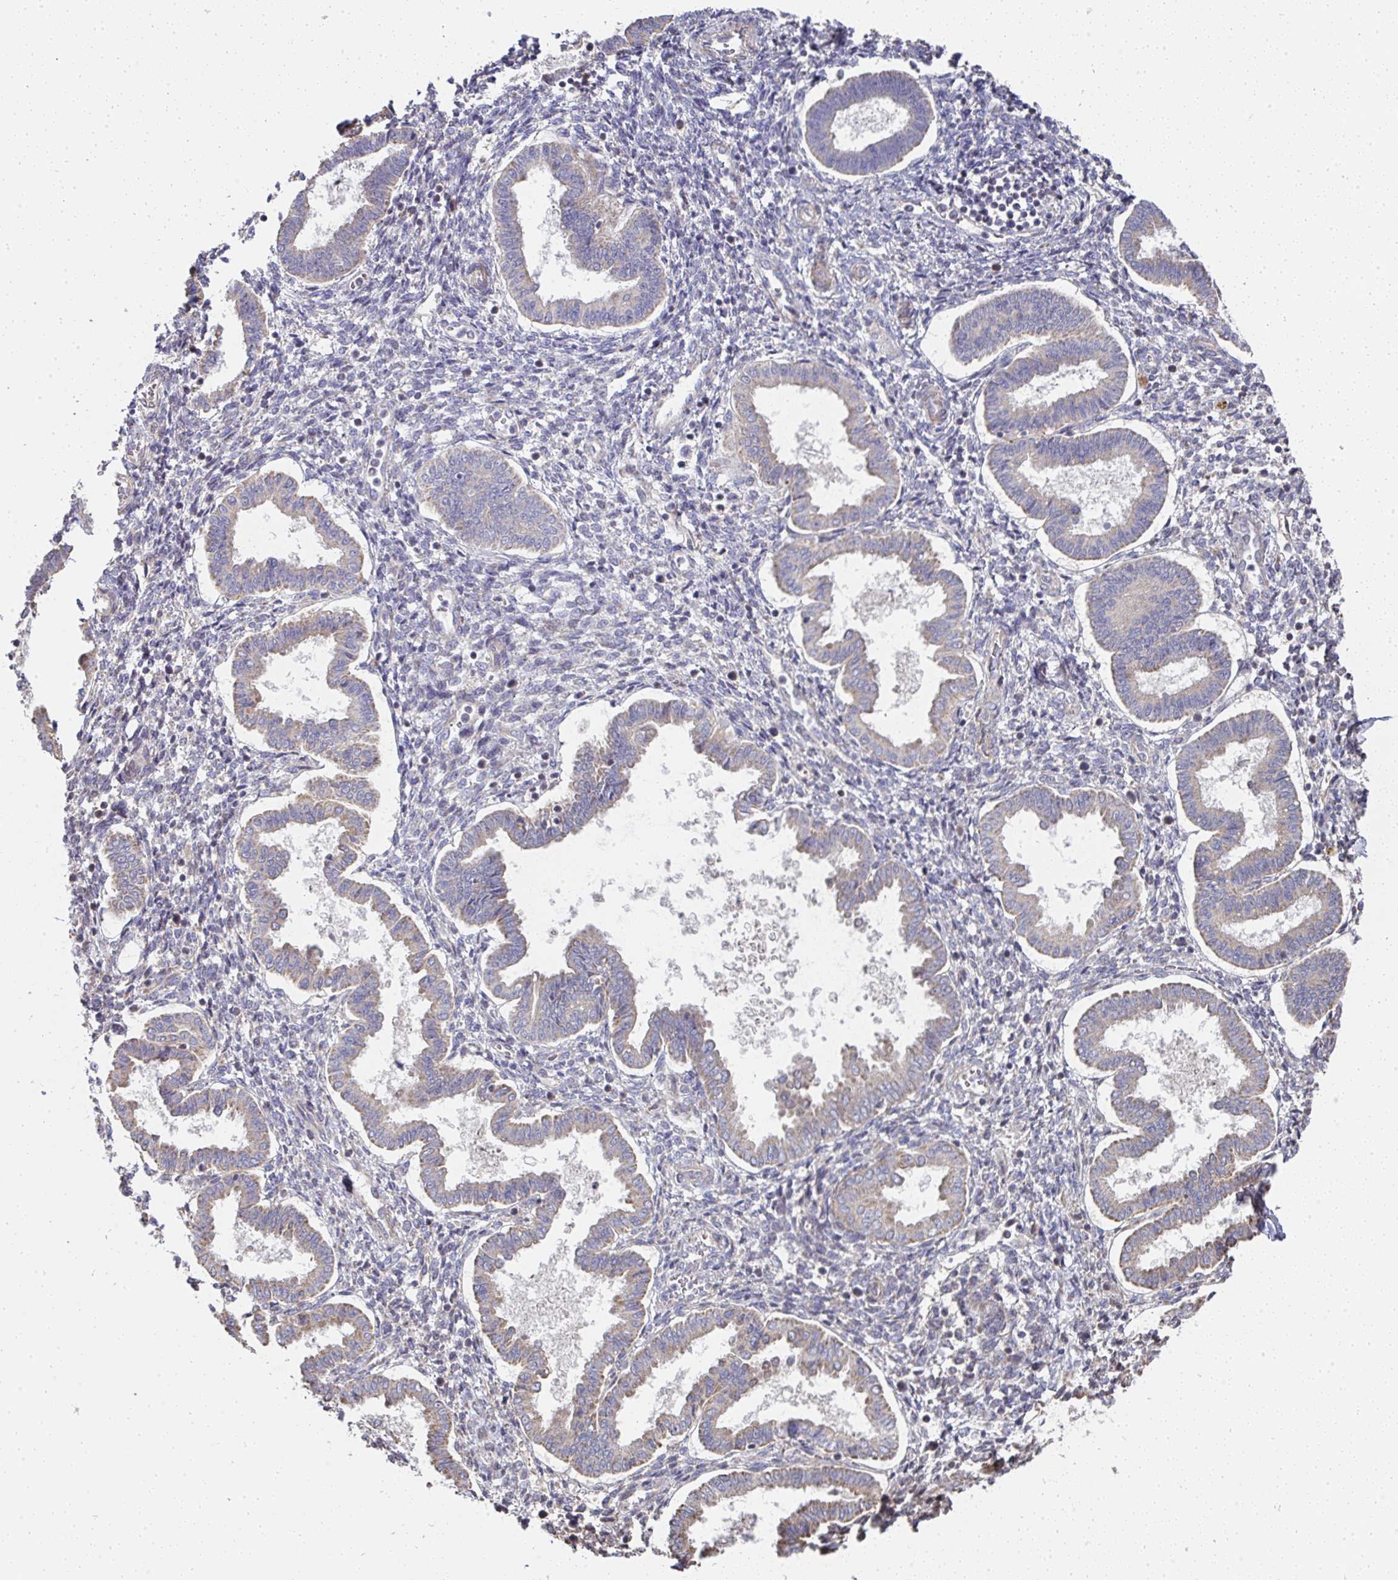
{"staining": {"intensity": "negative", "quantity": "none", "location": "none"}, "tissue": "endometrium", "cell_type": "Cells in endometrial stroma", "image_type": "normal", "snomed": [{"axis": "morphology", "description": "Normal tissue, NOS"}, {"axis": "topography", "description": "Endometrium"}], "caption": "High magnification brightfield microscopy of benign endometrium stained with DAB (3,3'-diaminobenzidine) (brown) and counterstained with hematoxylin (blue): cells in endometrial stroma show no significant positivity.", "gene": "AGTPBP1", "patient": {"sex": "female", "age": 24}}